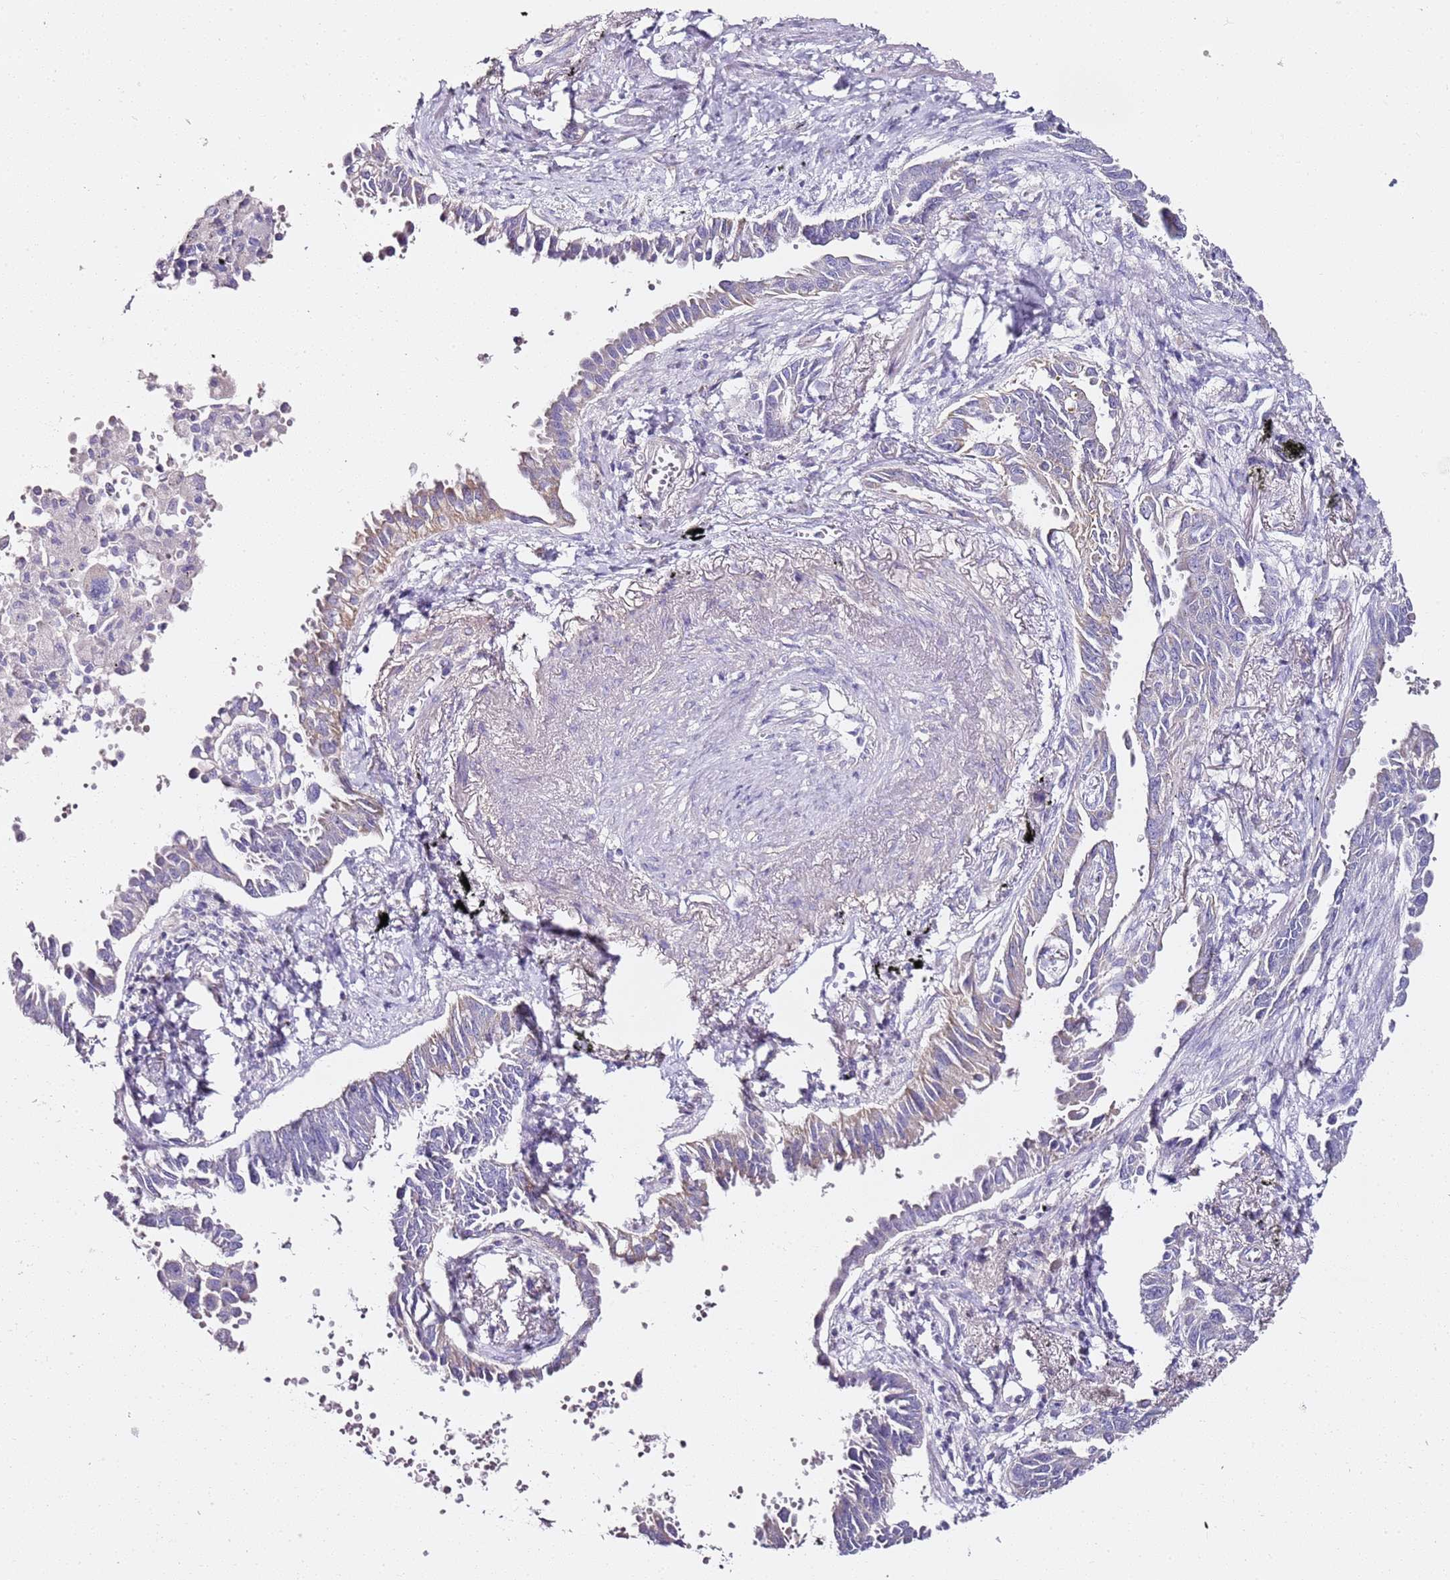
{"staining": {"intensity": "weak", "quantity": "<25%", "location": "cytoplasmic/membranous"}, "tissue": "lung cancer", "cell_type": "Tumor cells", "image_type": "cancer", "snomed": [{"axis": "morphology", "description": "Adenocarcinoma, NOS"}, {"axis": "topography", "description": "Lung"}], "caption": "IHC micrograph of adenocarcinoma (lung) stained for a protein (brown), which shows no expression in tumor cells.", "gene": "MYBPC3", "patient": {"sex": "male", "age": 67}}